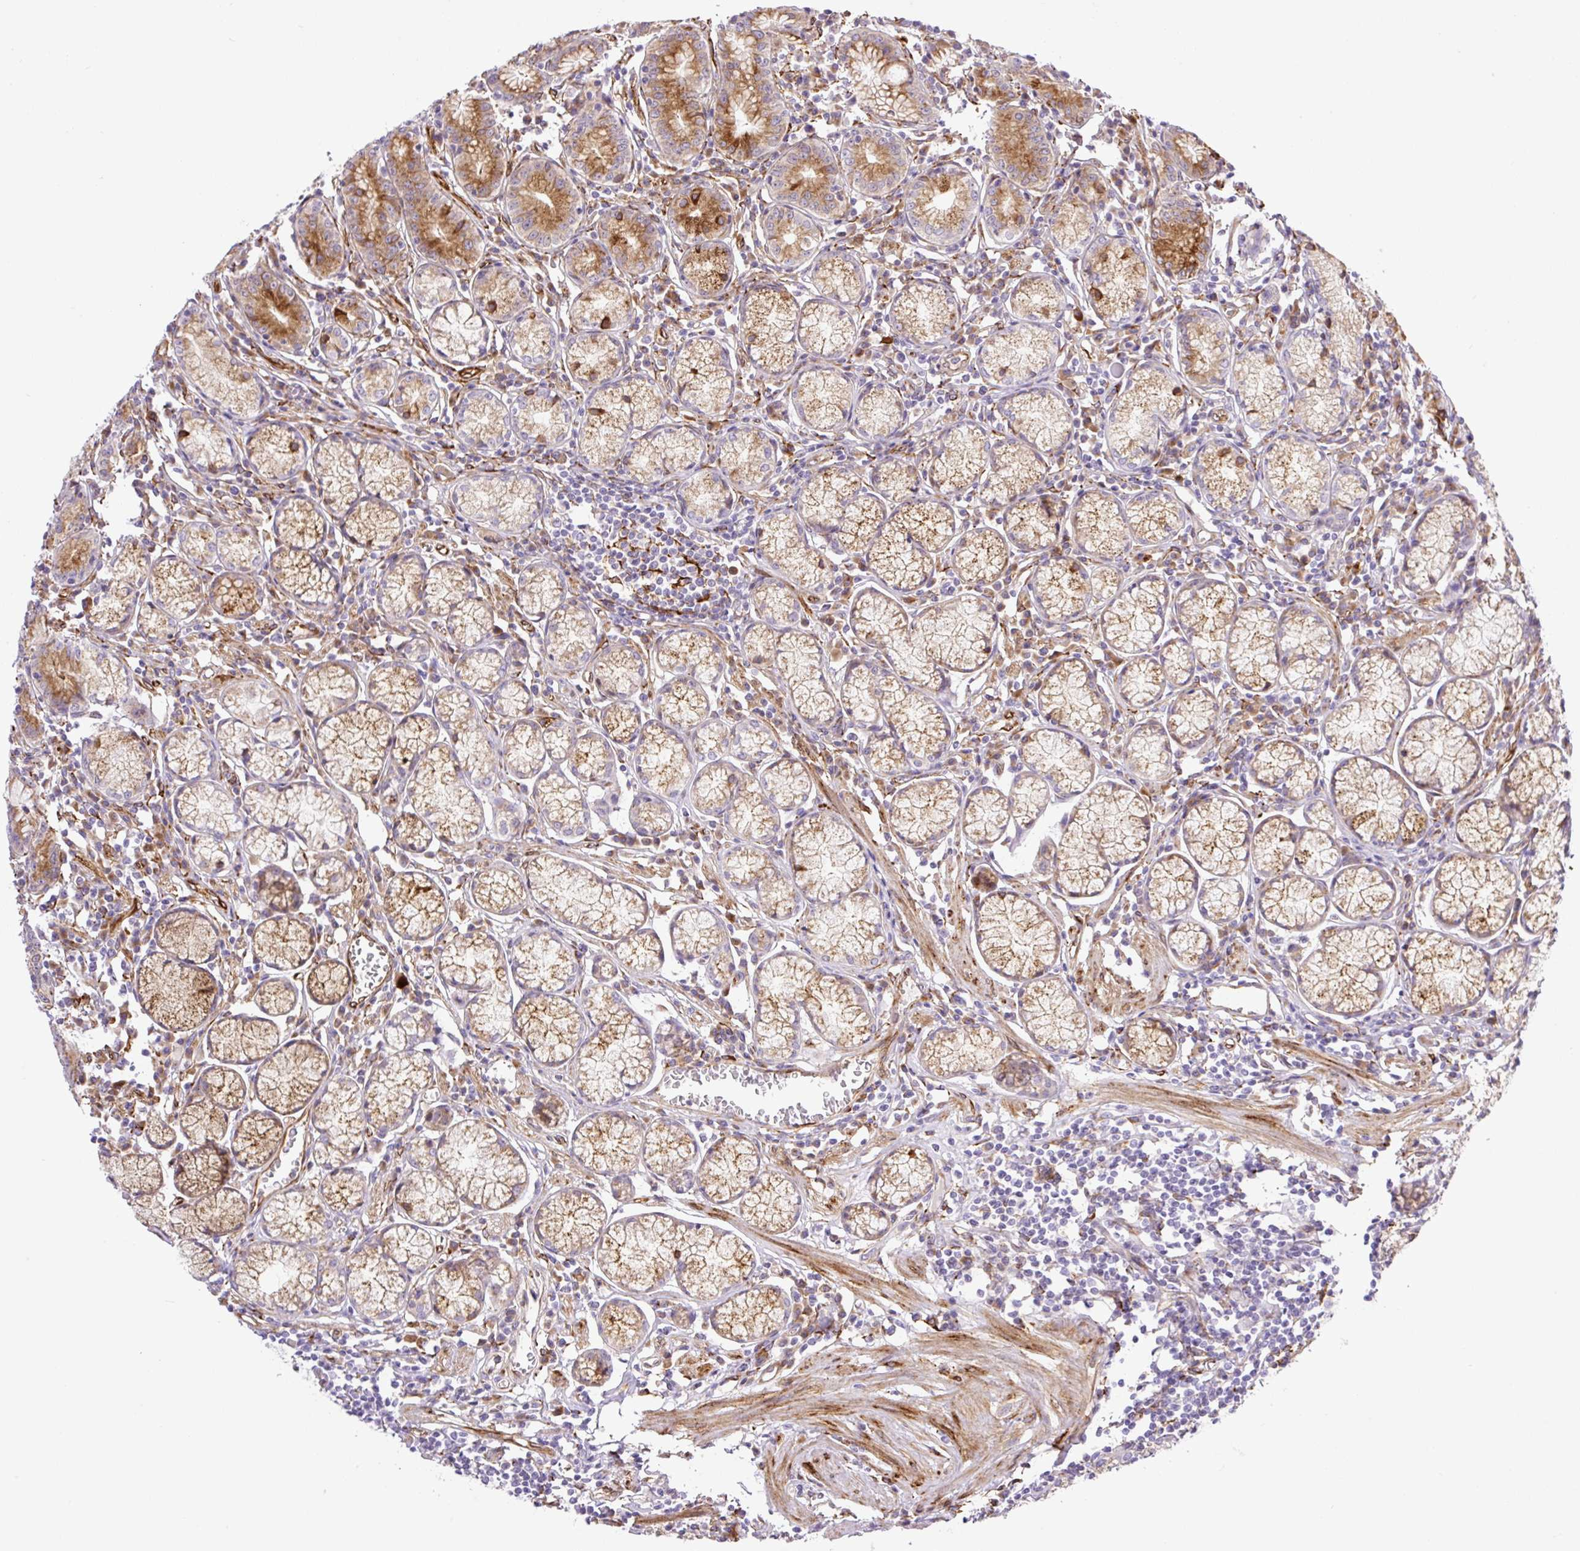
{"staining": {"intensity": "moderate", "quantity": ">75%", "location": "cytoplasmic/membranous"}, "tissue": "stomach", "cell_type": "Glandular cells", "image_type": "normal", "snomed": [{"axis": "morphology", "description": "Normal tissue, NOS"}, {"axis": "topography", "description": "Stomach"}], "caption": "Immunohistochemistry image of normal stomach: stomach stained using IHC shows medium levels of moderate protein expression localized specifically in the cytoplasmic/membranous of glandular cells, appearing as a cytoplasmic/membranous brown color.", "gene": "RAB30", "patient": {"sex": "male", "age": 55}}